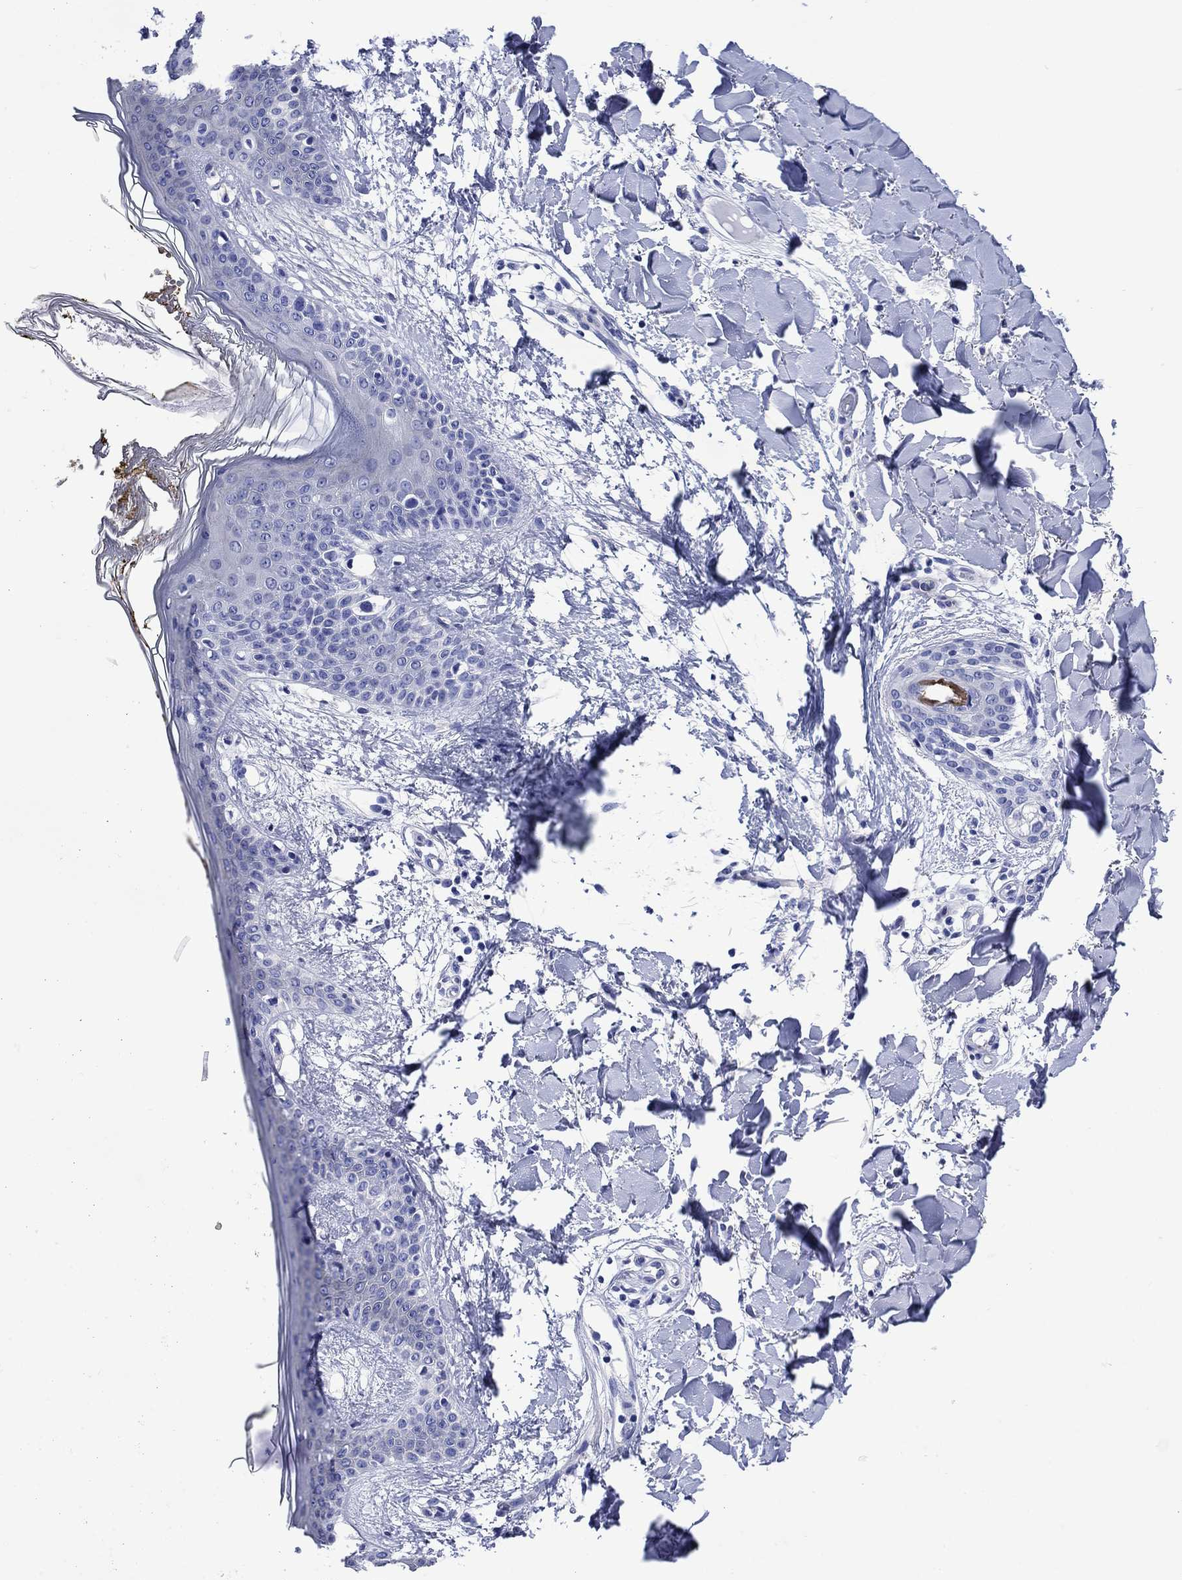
{"staining": {"intensity": "negative", "quantity": "none", "location": "none"}, "tissue": "skin", "cell_type": "Fibroblasts", "image_type": "normal", "snomed": [{"axis": "morphology", "description": "Normal tissue, NOS"}, {"axis": "topography", "description": "Skin"}], "caption": "Immunohistochemical staining of benign skin exhibits no significant positivity in fibroblasts.", "gene": "SLC1A2", "patient": {"sex": "female", "age": 34}}